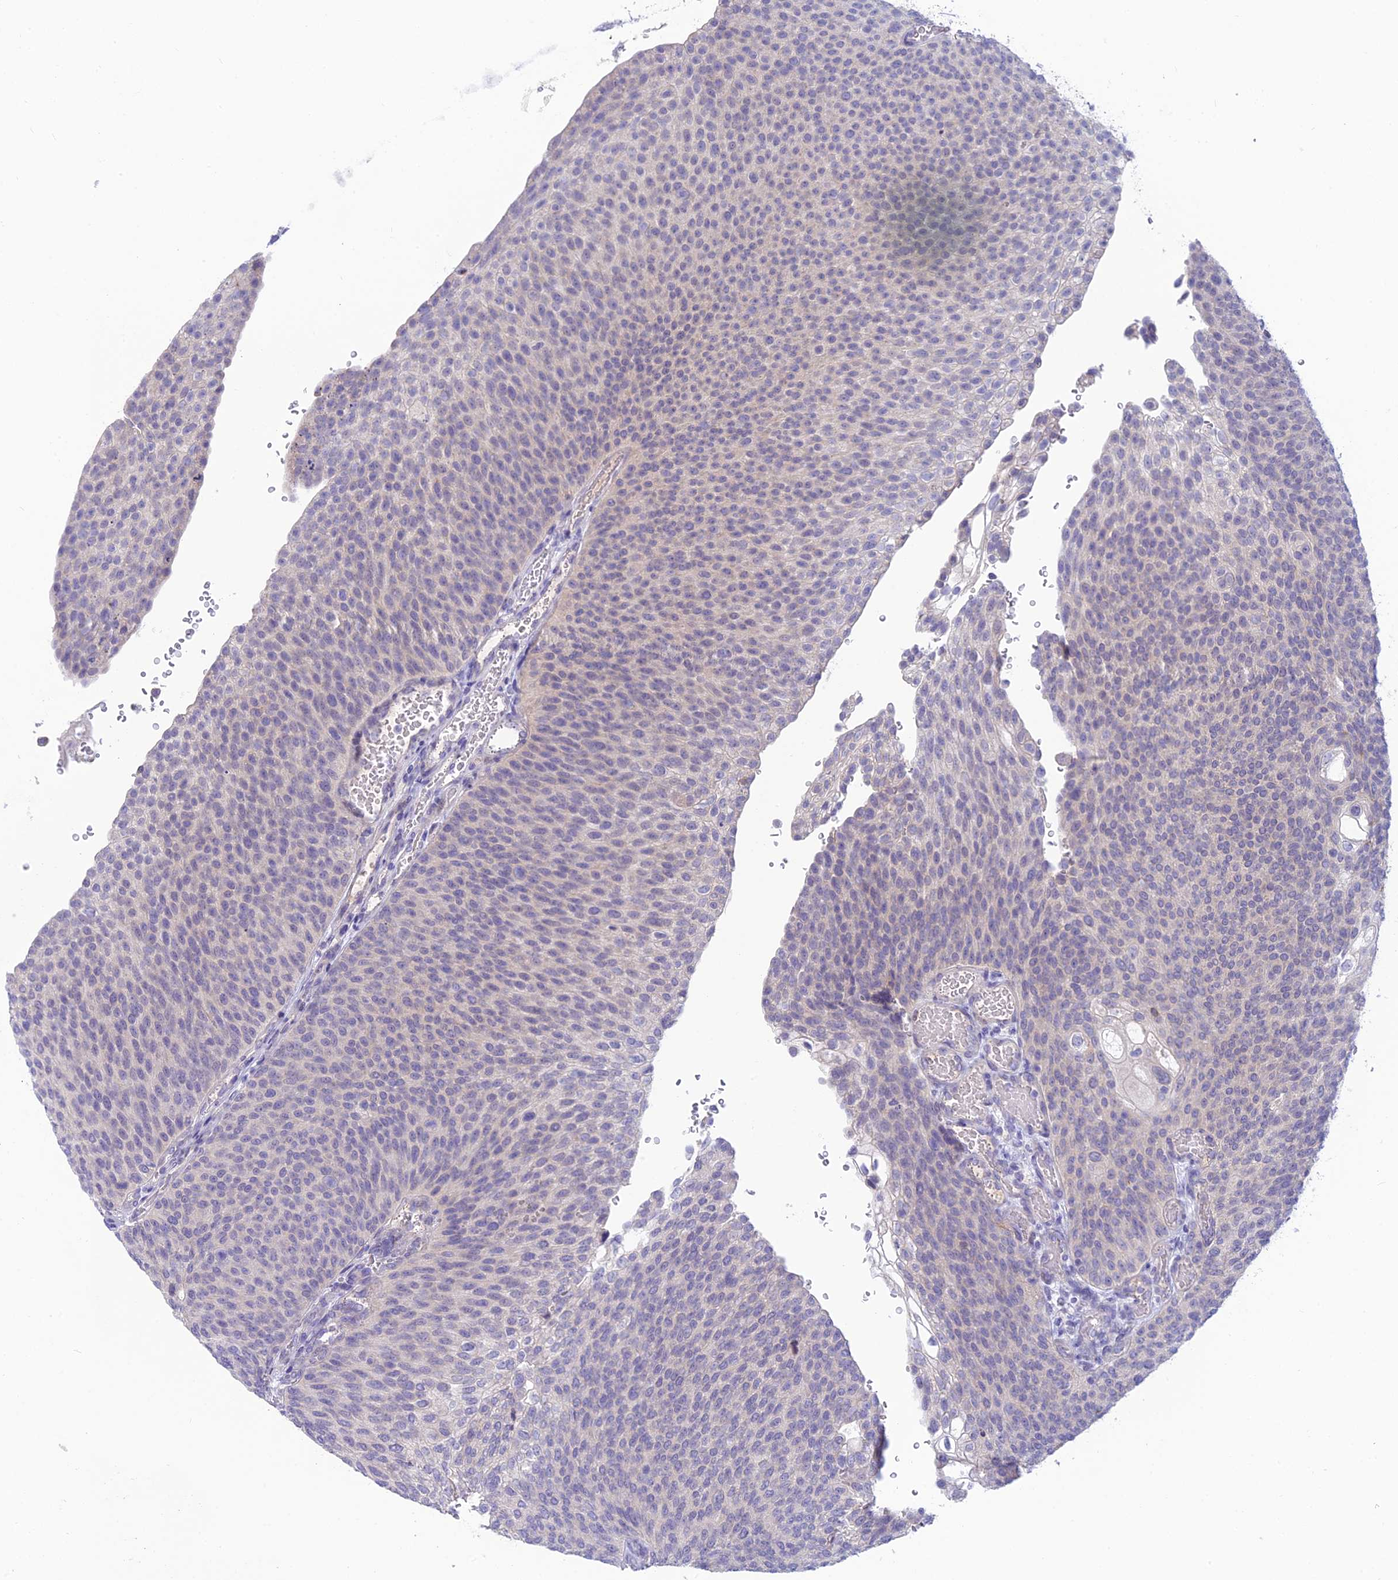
{"staining": {"intensity": "negative", "quantity": "none", "location": "none"}, "tissue": "urothelial cancer", "cell_type": "Tumor cells", "image_type": "cancer", "snomed": [{"axis": "morphology", "description": "Urothelial carcinoma, High grade"}, {"axis": "topography", "description": "Urinary bladder"}], "caption": "Tumor cells are negative for protein expression in human high-grade urothelial carcinoma.", "gene": "XPO7", "patient": {"sex": "female", "age": 79}}